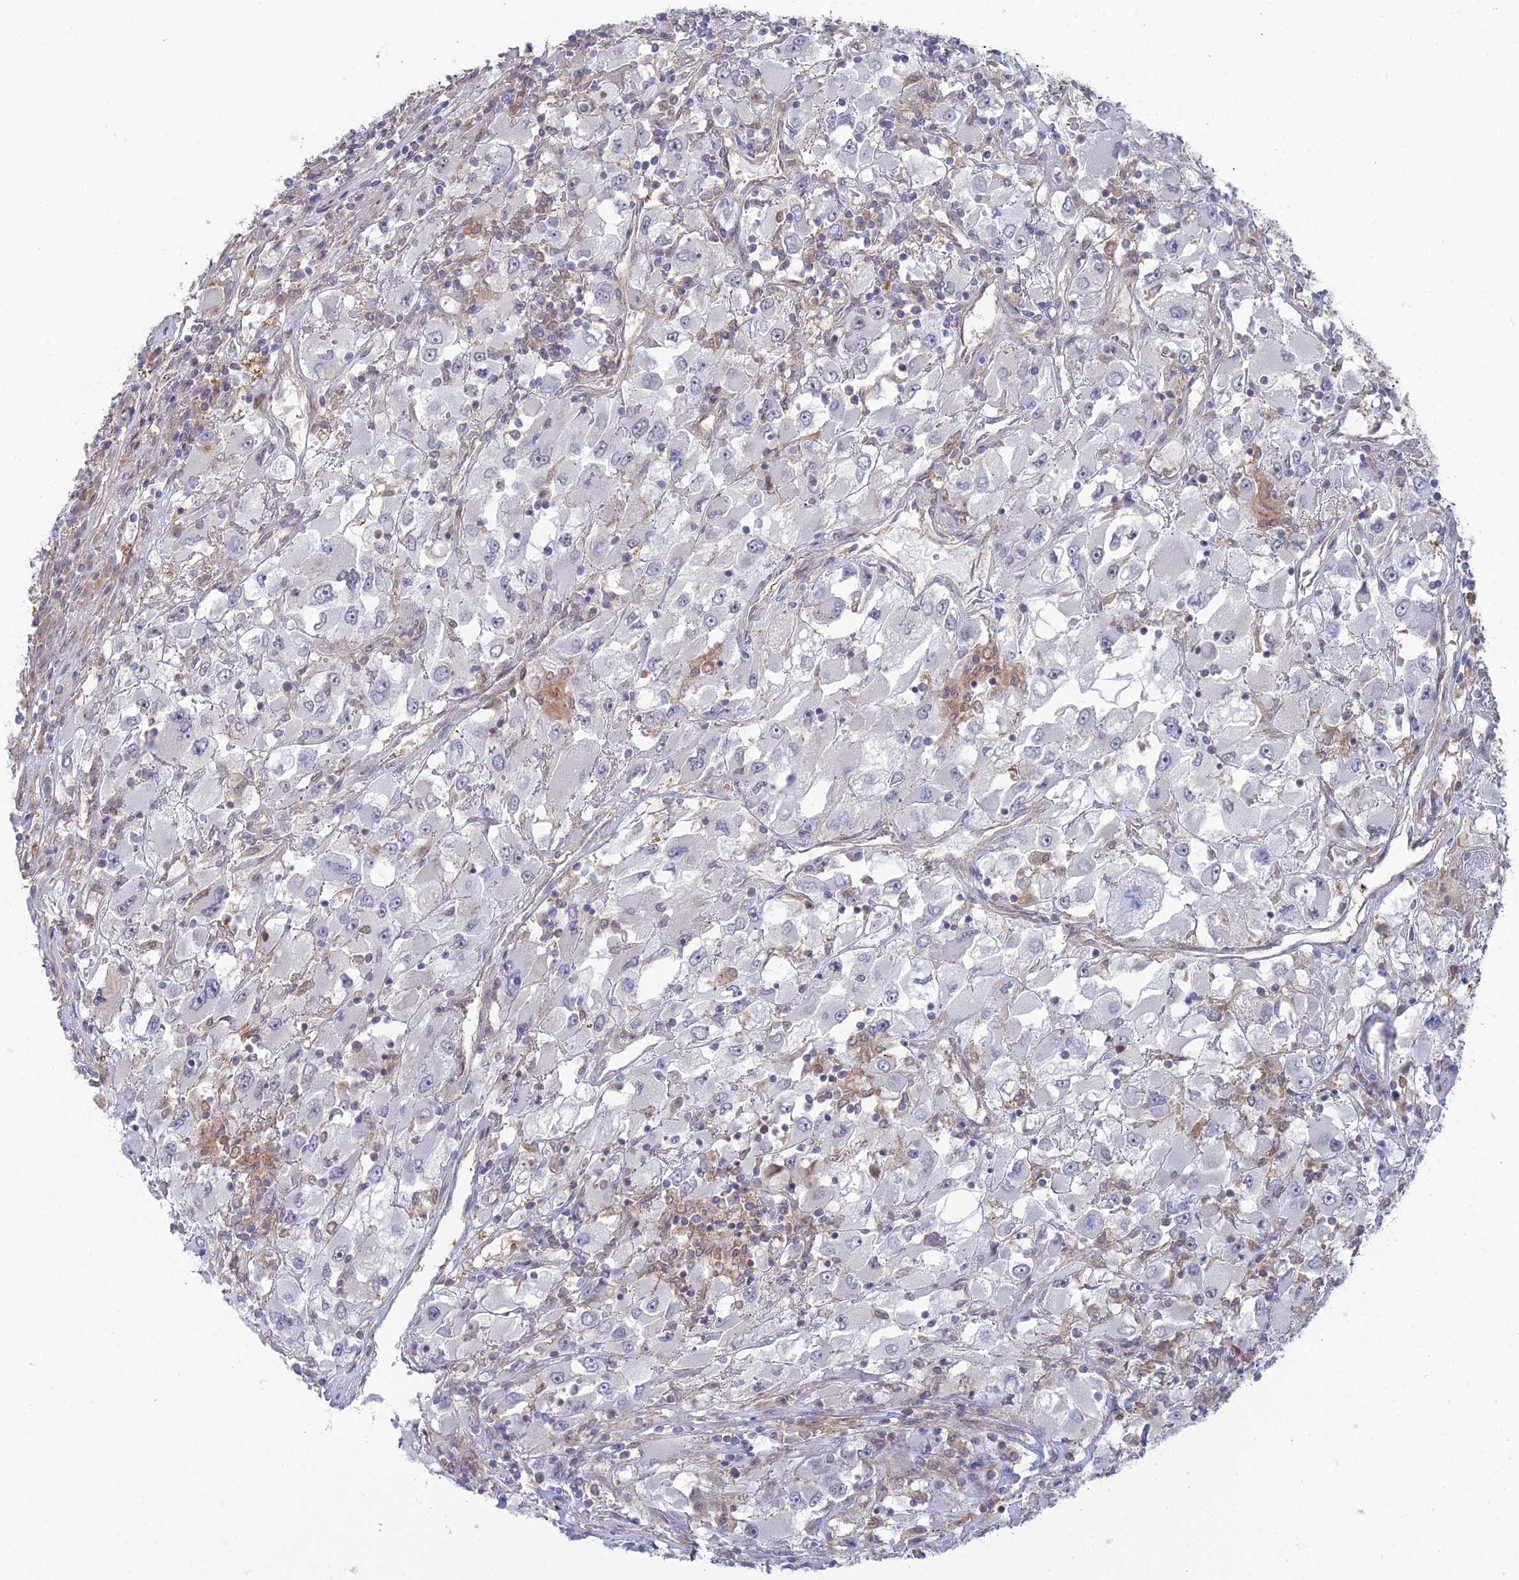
{"staining": {"intensity": "negative", "quantity": "none", "location": "none"}, "tissue": "renal cancer", "cell_type": "Tumor cells", "image_type": "cancer", "snomed": [{"axis": "morphology", "description": "Adenocarcinoma, NOS"}, {"axis": "topography", "description": "Kidney"}], "caption": "Image shows no significant protein expression in tumor cells of adenocarcinoma (renal). Nuclei are stained in blue.", "gene": "ABHD1", "patient": {"sex": "female", "age": 52}}